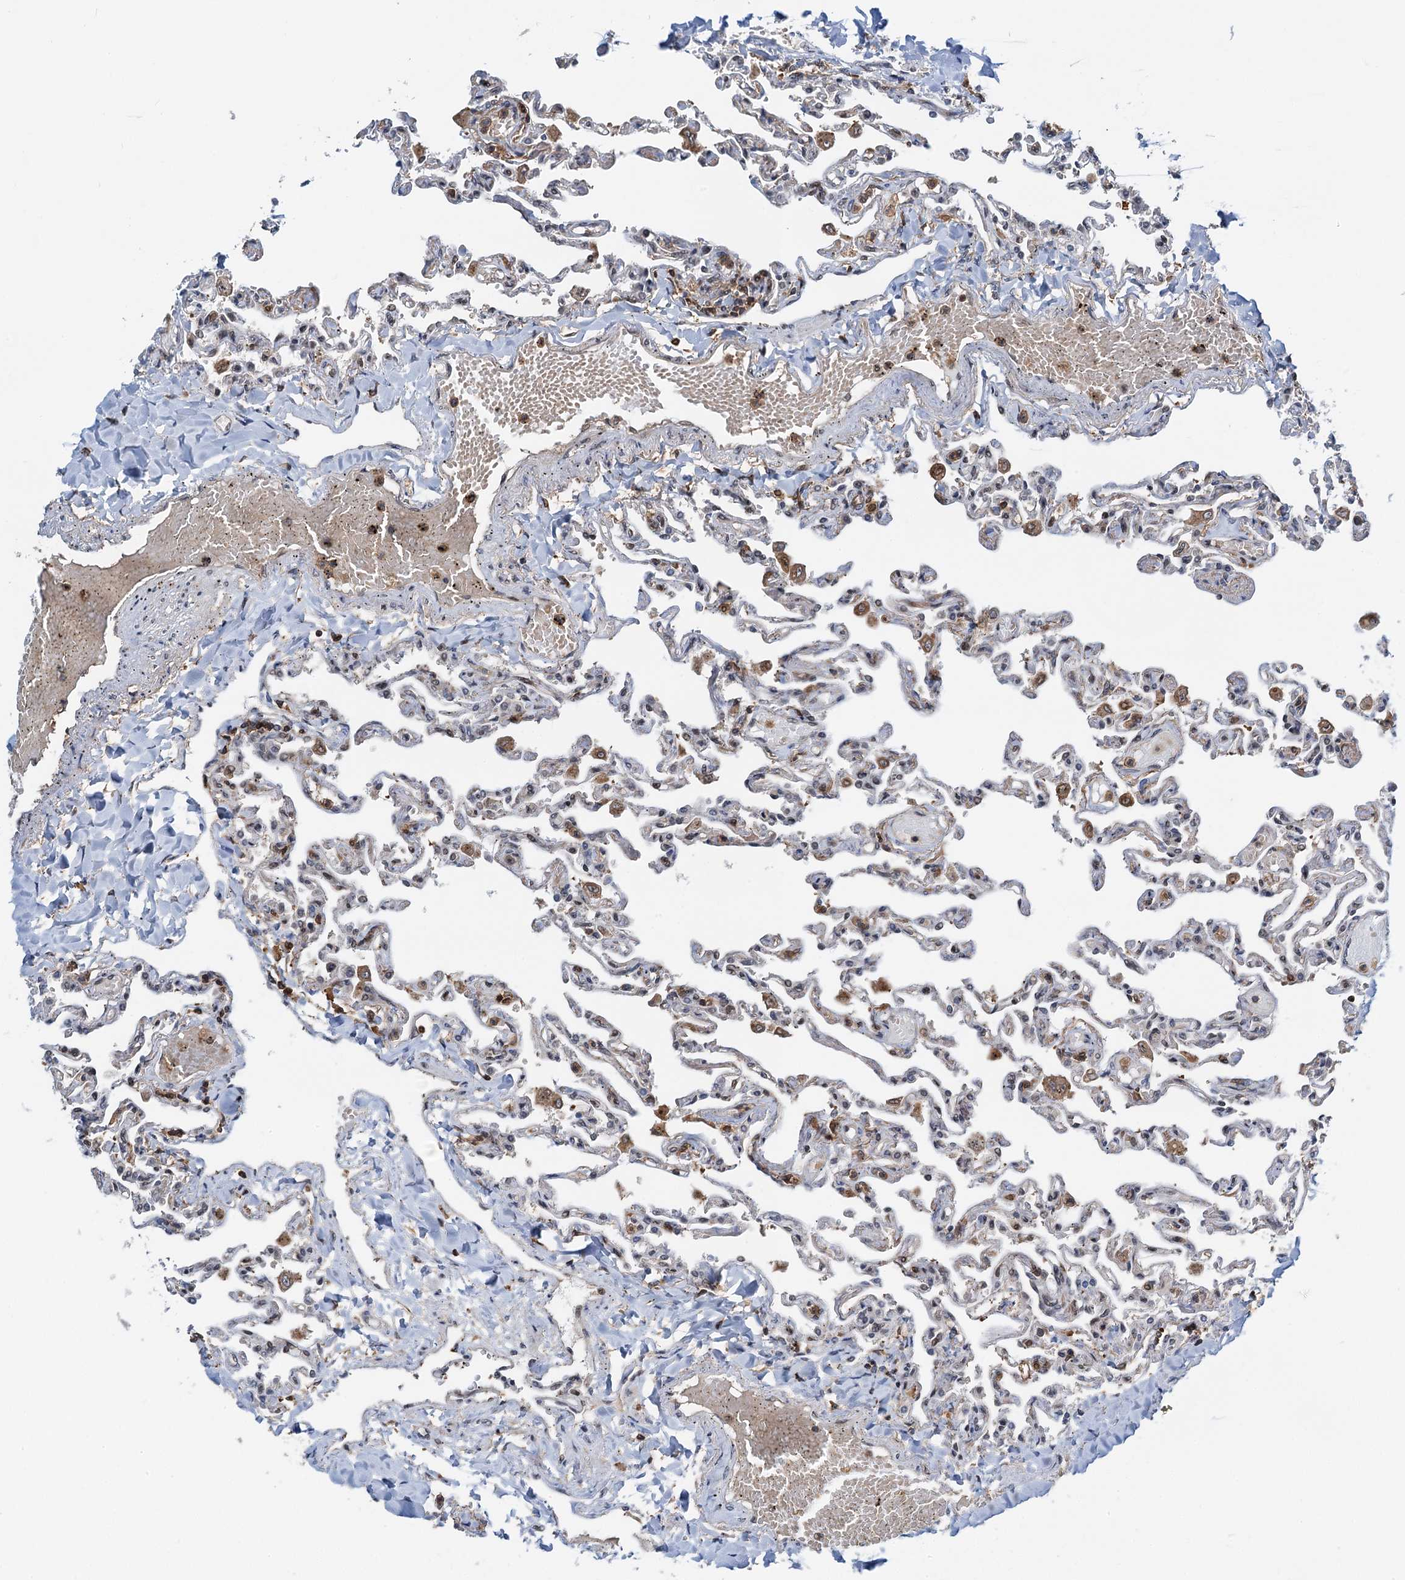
{"staining": {"intensity": "negative", "quantity": "none", "location": "none"}, "tissue": "lung", "cell_type": "Alveolar cells", "image_type": "normal", "snomed": [{"axis": "morphology", "description": "Normal tissue, NOS"}, {"axis": "topography", "description": "Lung"}], "caption": "High magnification brightfield microscopy of normal lung stained with DAB (brown) and counterstained with hematoxylin (blue): alveolar cells show no significant positivity.", "gene": "ZNF609", "patient": {"sex": "male", "age": 21}}